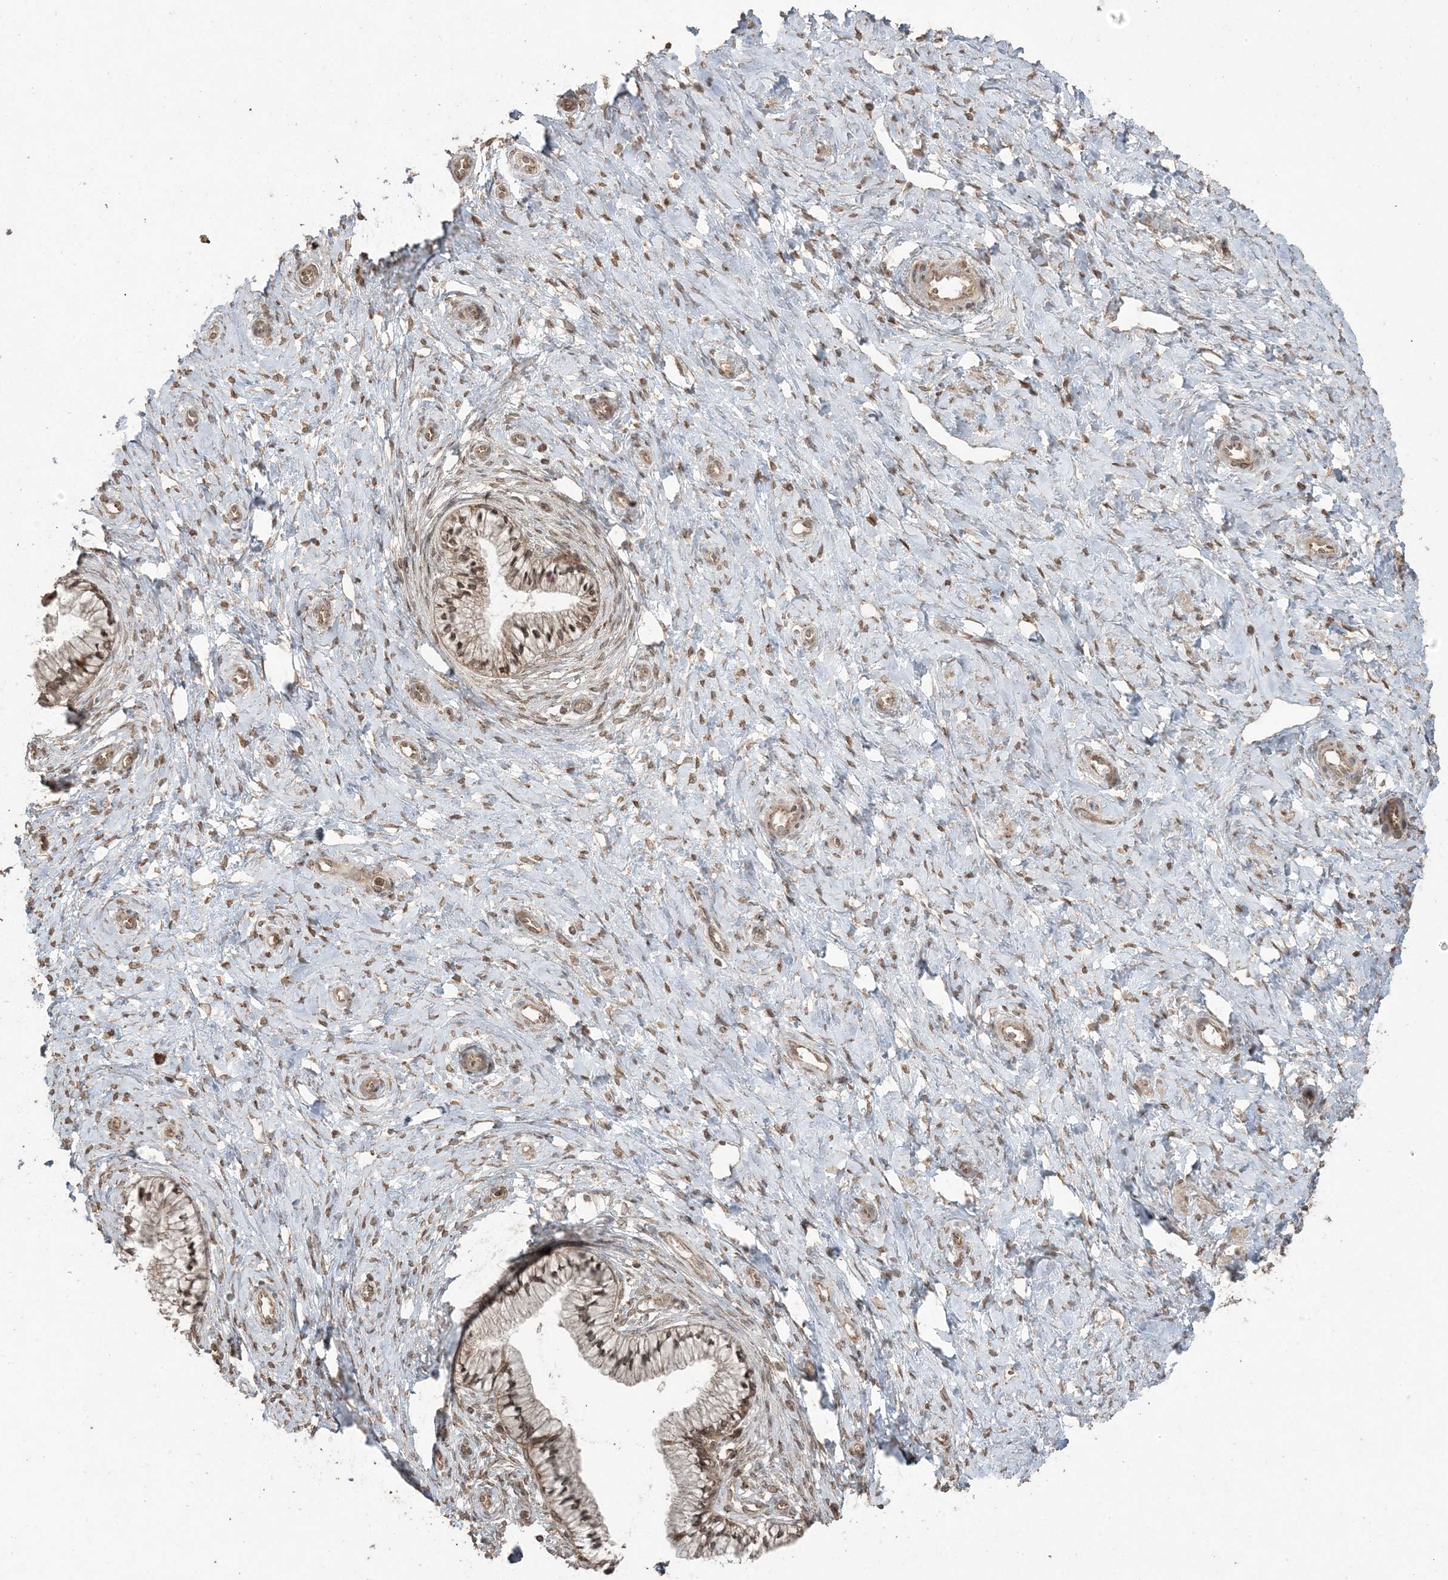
{"staining": {"intensity": "moderate", "quantity": ">75%", "location": "cytoplasmic/membranous,nuclear"}, "tissue": "cervix", "cell_type": "Glandular cells", "image_type": "normal", "snomed": [{"axis": "morphology", "description": "Normal tissue, NOS"}, {"axis": "topography", "description": "Cervix"}], "caption": "Brown immunohistochemical staining in unremarkable human cervix exhibits moderate cytoplasmic/membranous,nuclear expression in about >75% of glandular cells. Immunohistochemistry (ihc) stains the protein in brown and the nuclei are stained blue.", "gene": "DDX19B", "patient": {"sex": "female", "age": 36}}